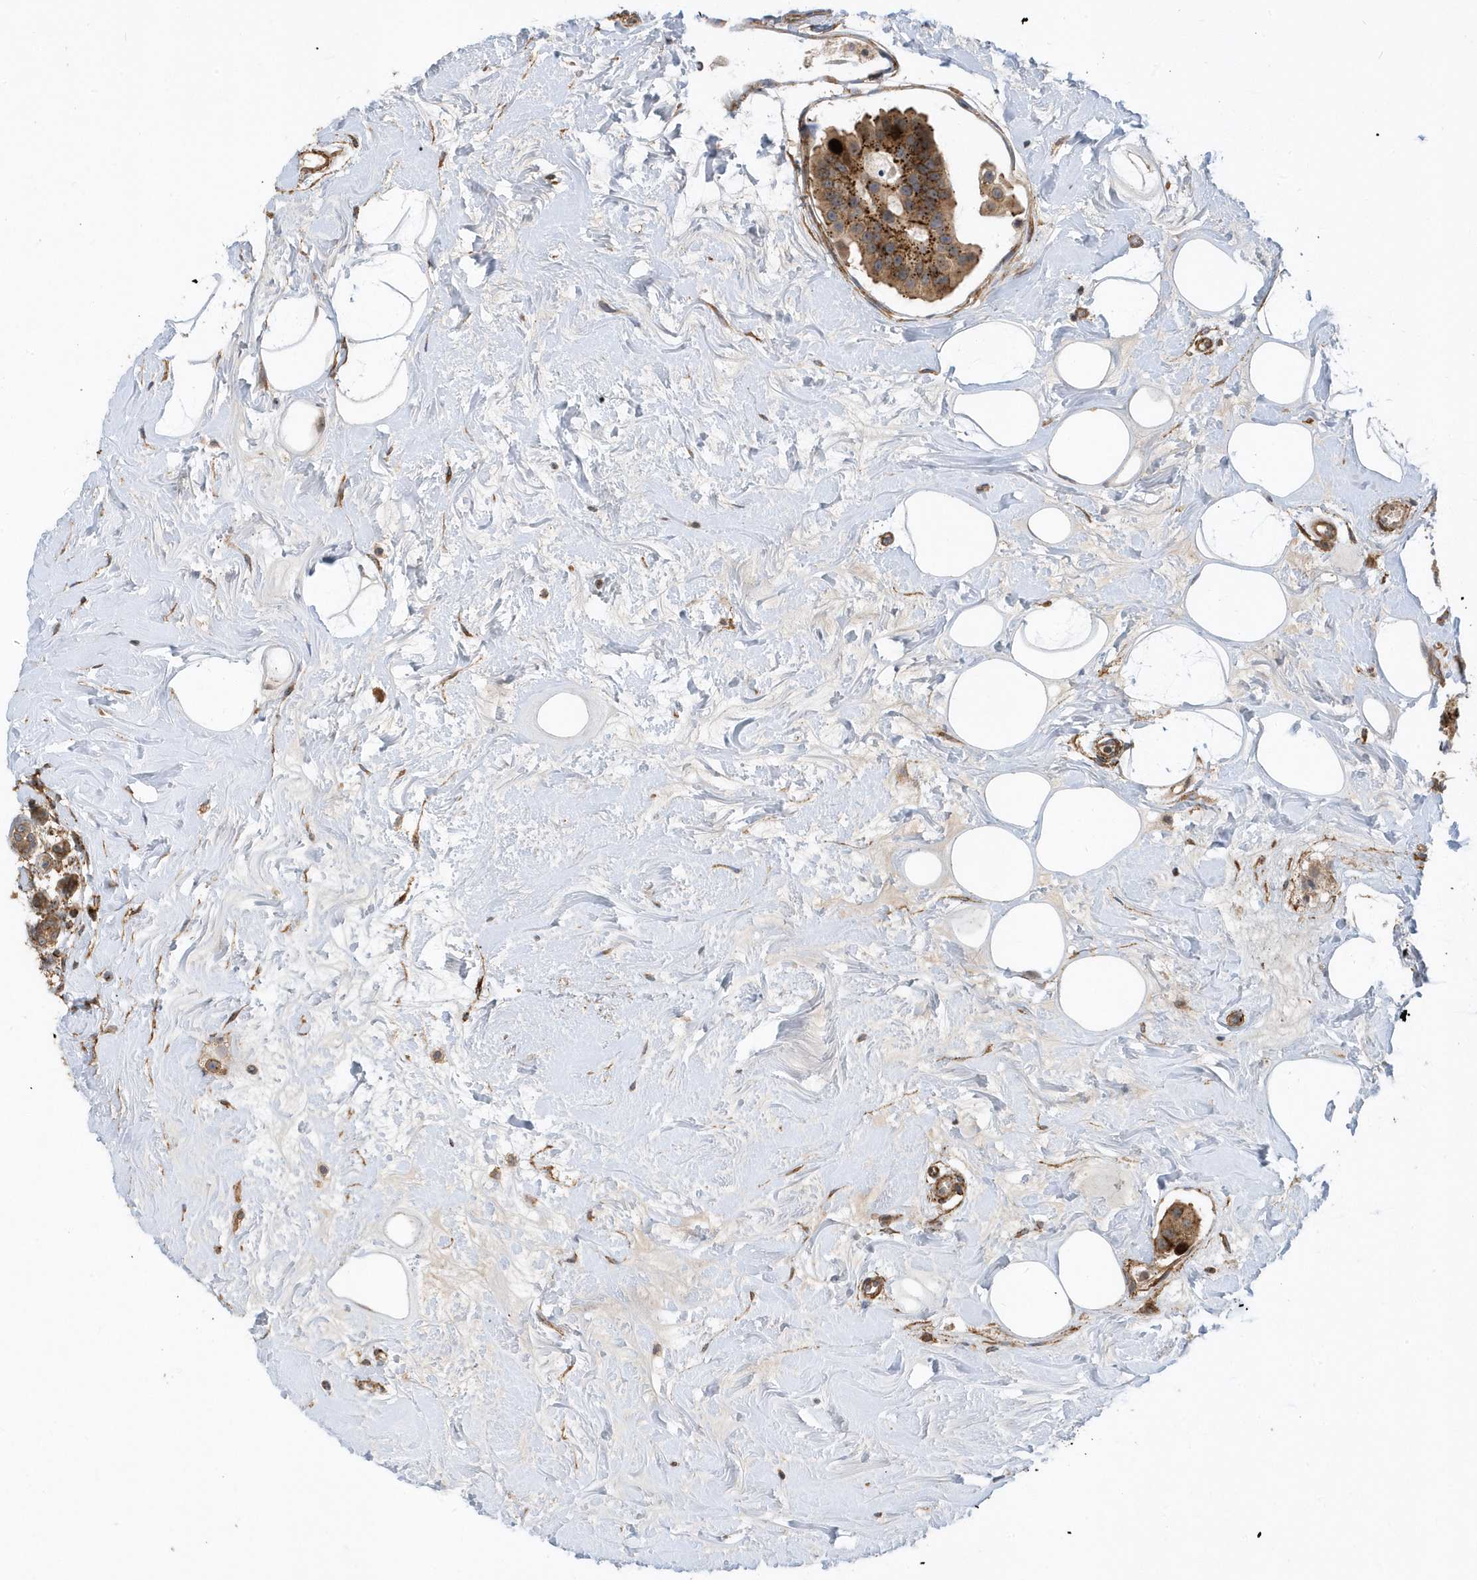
{"staining": {"intensity": "strong", "quantity": "25%-75%", "location": "cytoplasmic/membranous,nuclear"}, "tissue": "breast cancer", "cell_type": "Tumor cells", "image_type": "cancer", "snomed": [{"axis": "morphology", "description": "Normal tissue, NOS"}, {"axis": "morphology", "description": "Duct carcinoma"}, {"axis": "topography", "description": "Breast"}], "caption": "This is an image of IHC staining of infiltrating ductal carcinoma (breast), which shows strong positivity in the cytoplasmic/membranous and nuclear of tumor cells.", "gene": "HRH4", "patient": {"sex": "female", "age": 39}}